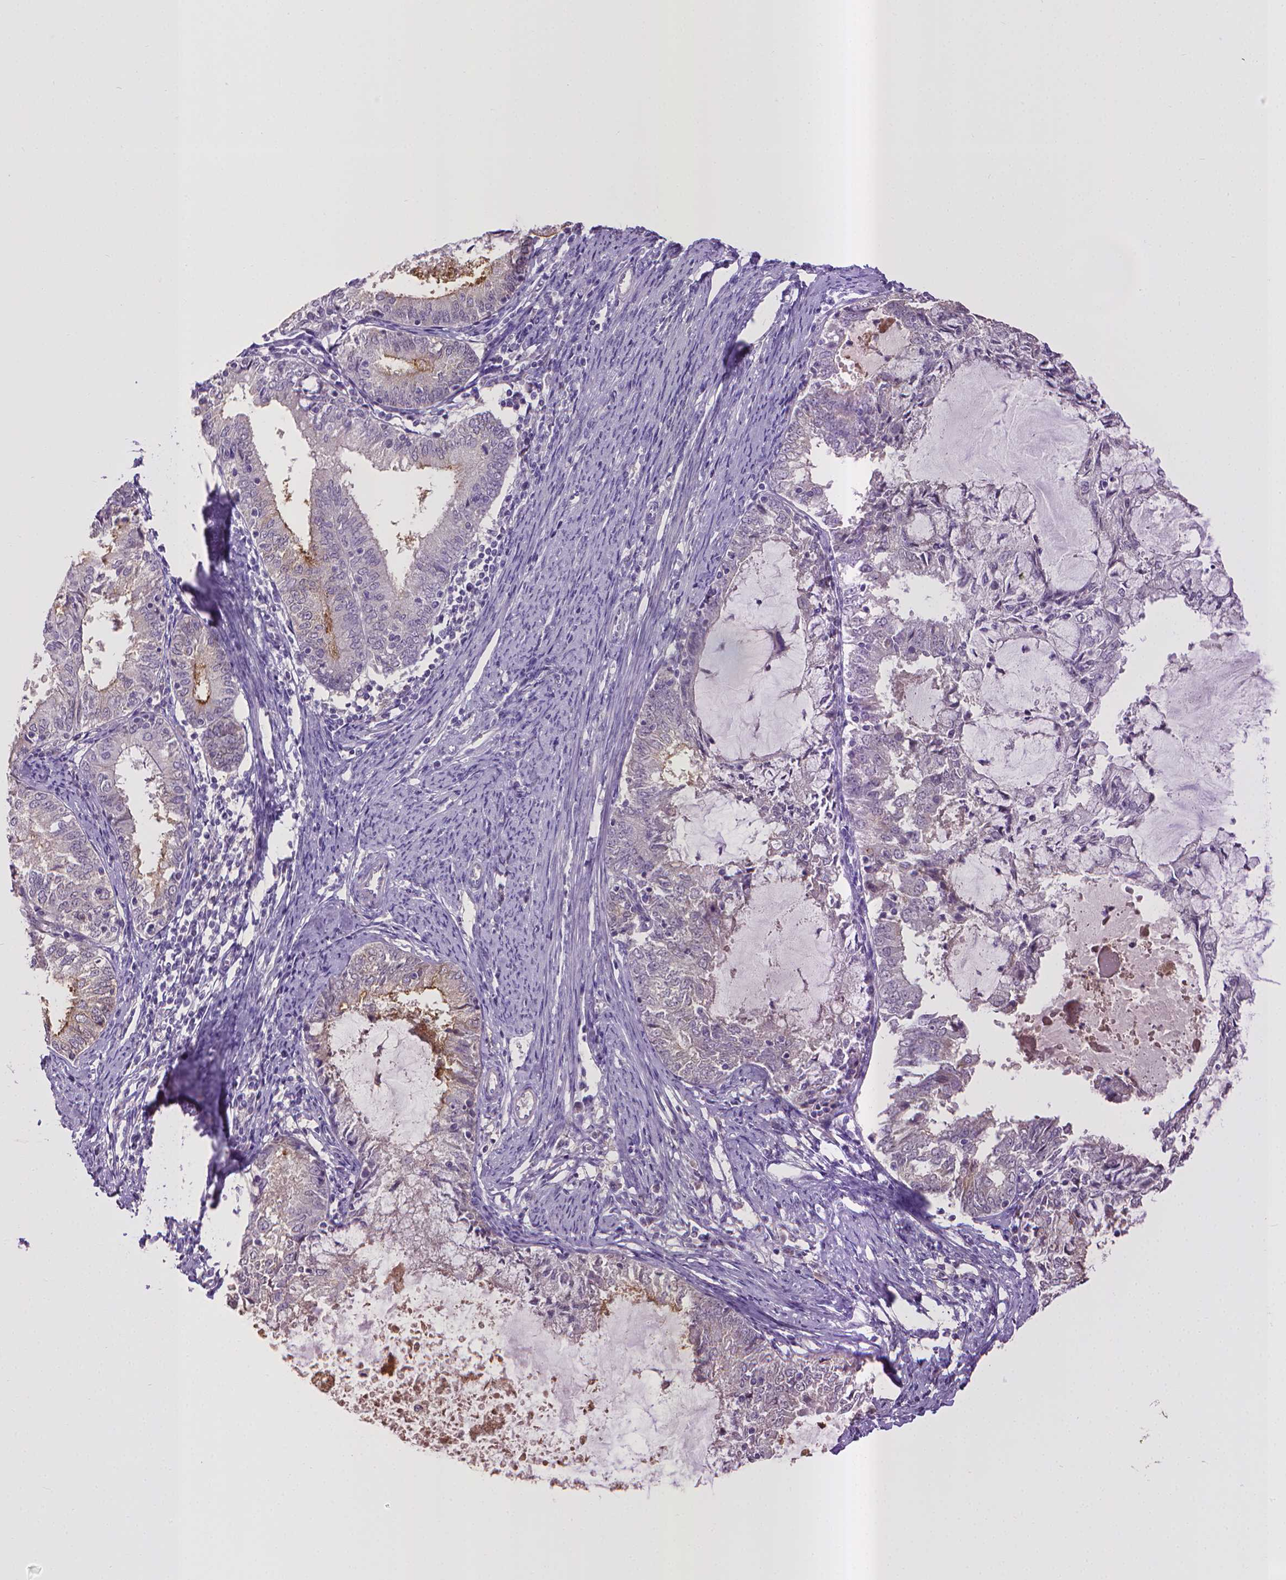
{"staining": {"intensity": "moderate", "quantity": "<25%", "location": "cytoplasmic/membranous"}, "tissue": "endometrial cancer", "cell_type": "Tumor cells", "image_type": "cancer", "snomed": [{"axis": "morphology", "description": "Adenocarcinoma, NOS"}, {"axis": "topography", "description": "Endometrium"}], "caption": "A brown stain highlights moderate cytoplasmic/membranous staining of a protein in human adenocarcinoma (endometrial) tumor cells.", "gene": "CPM", "patient": {"sex": "female", "age": 57}}